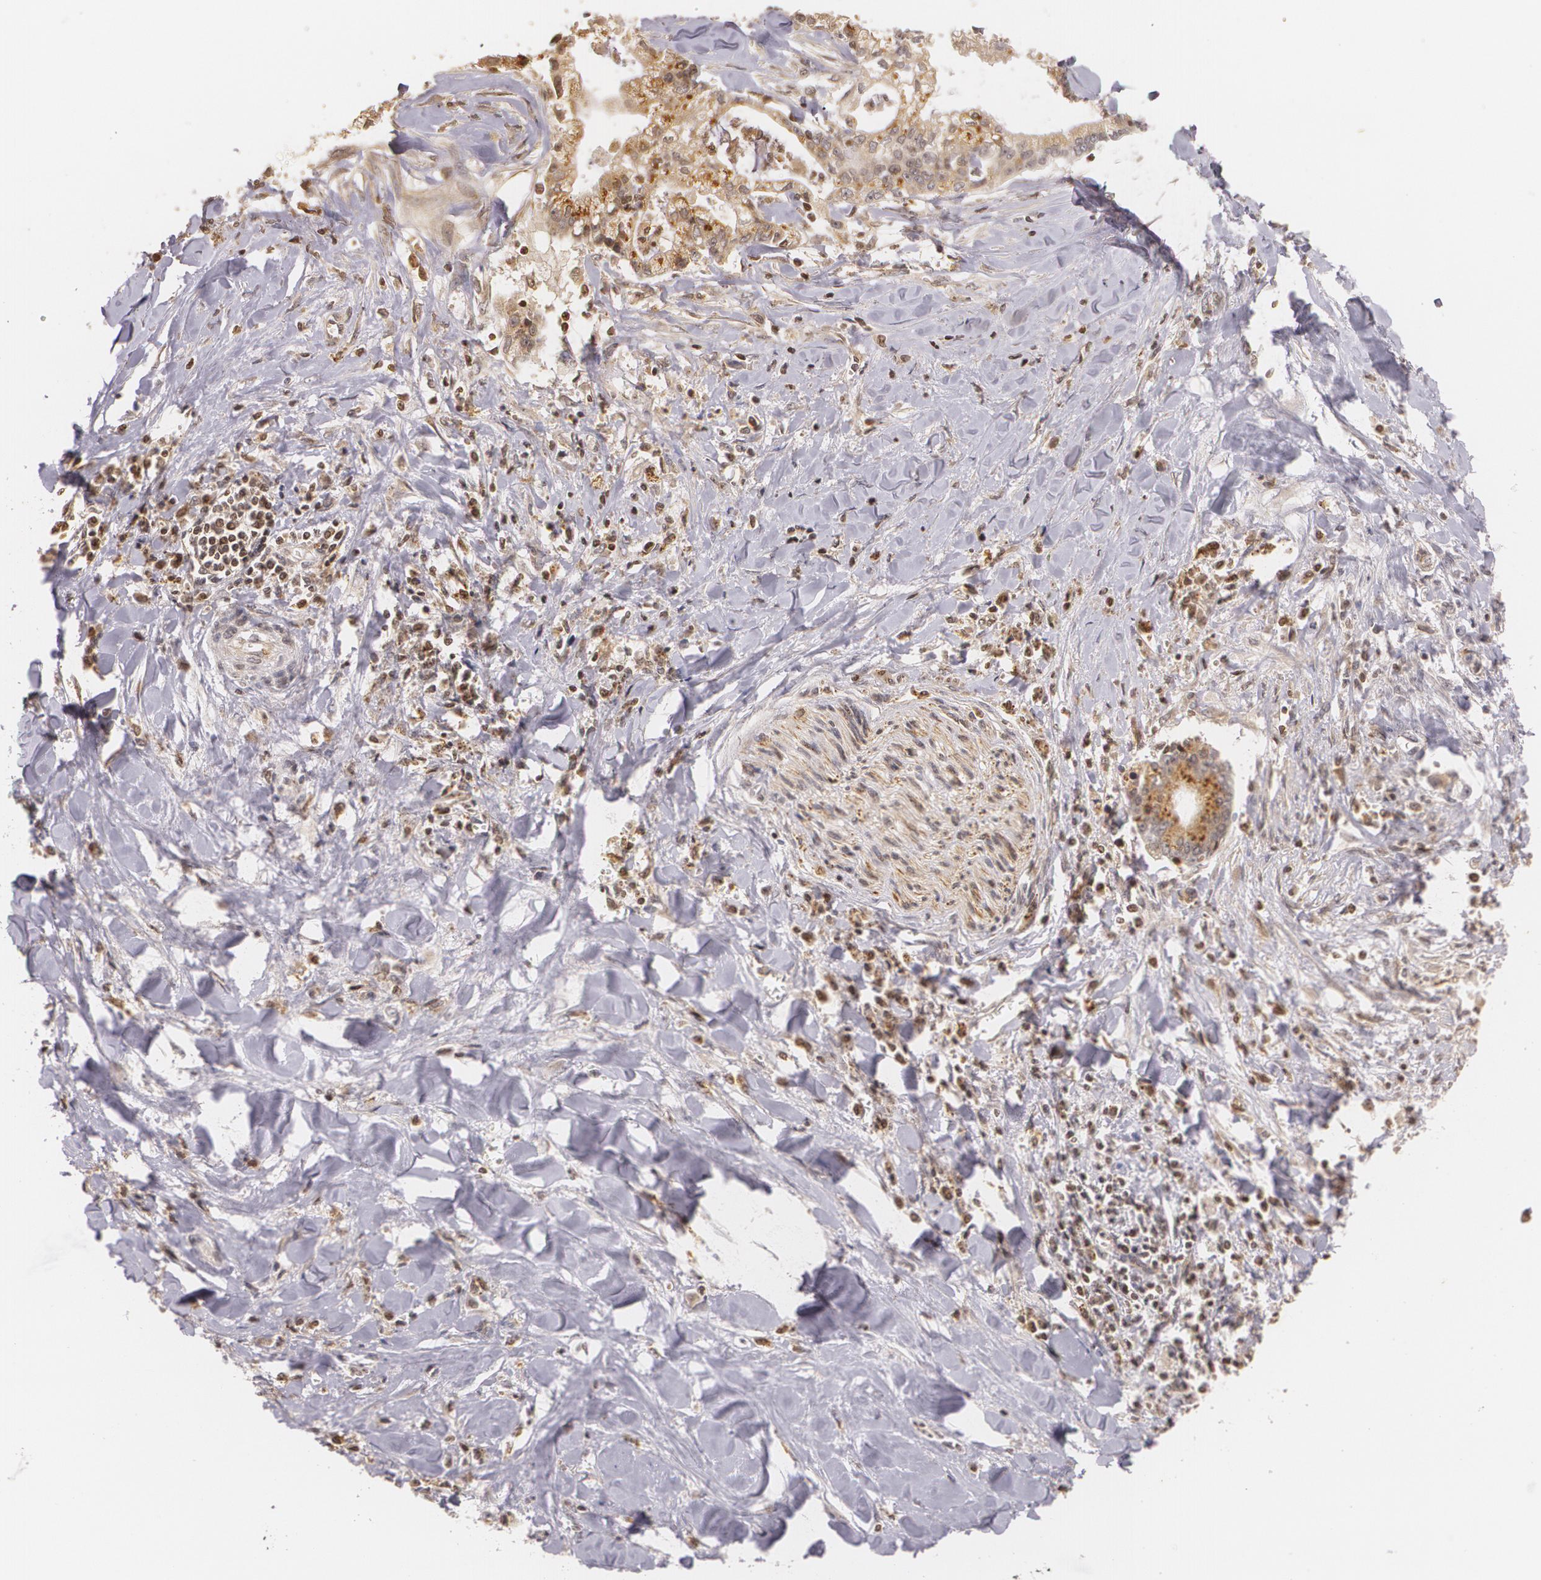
{"staining": {"intensity": "moderate", "quantity": "25%-75%", "location": "cytoplasmic/membranous"}, "tissue": "liver cancer", "cell_type": "Tumor cells", "image_type": "cancer", "snomed": [{"axis": "morphology", "description": "Cholangiocarcinoma"}, {"axis": "topography", "description": "Liver"}], "caption": "A micrograph of liver cholangiocarcinoma stained for a protein exhibits moderate cytoplasmic/membranous brown staining in tumor cells.", "gene": "VAV3", "patient": {"sex": "male", "age": 57}}